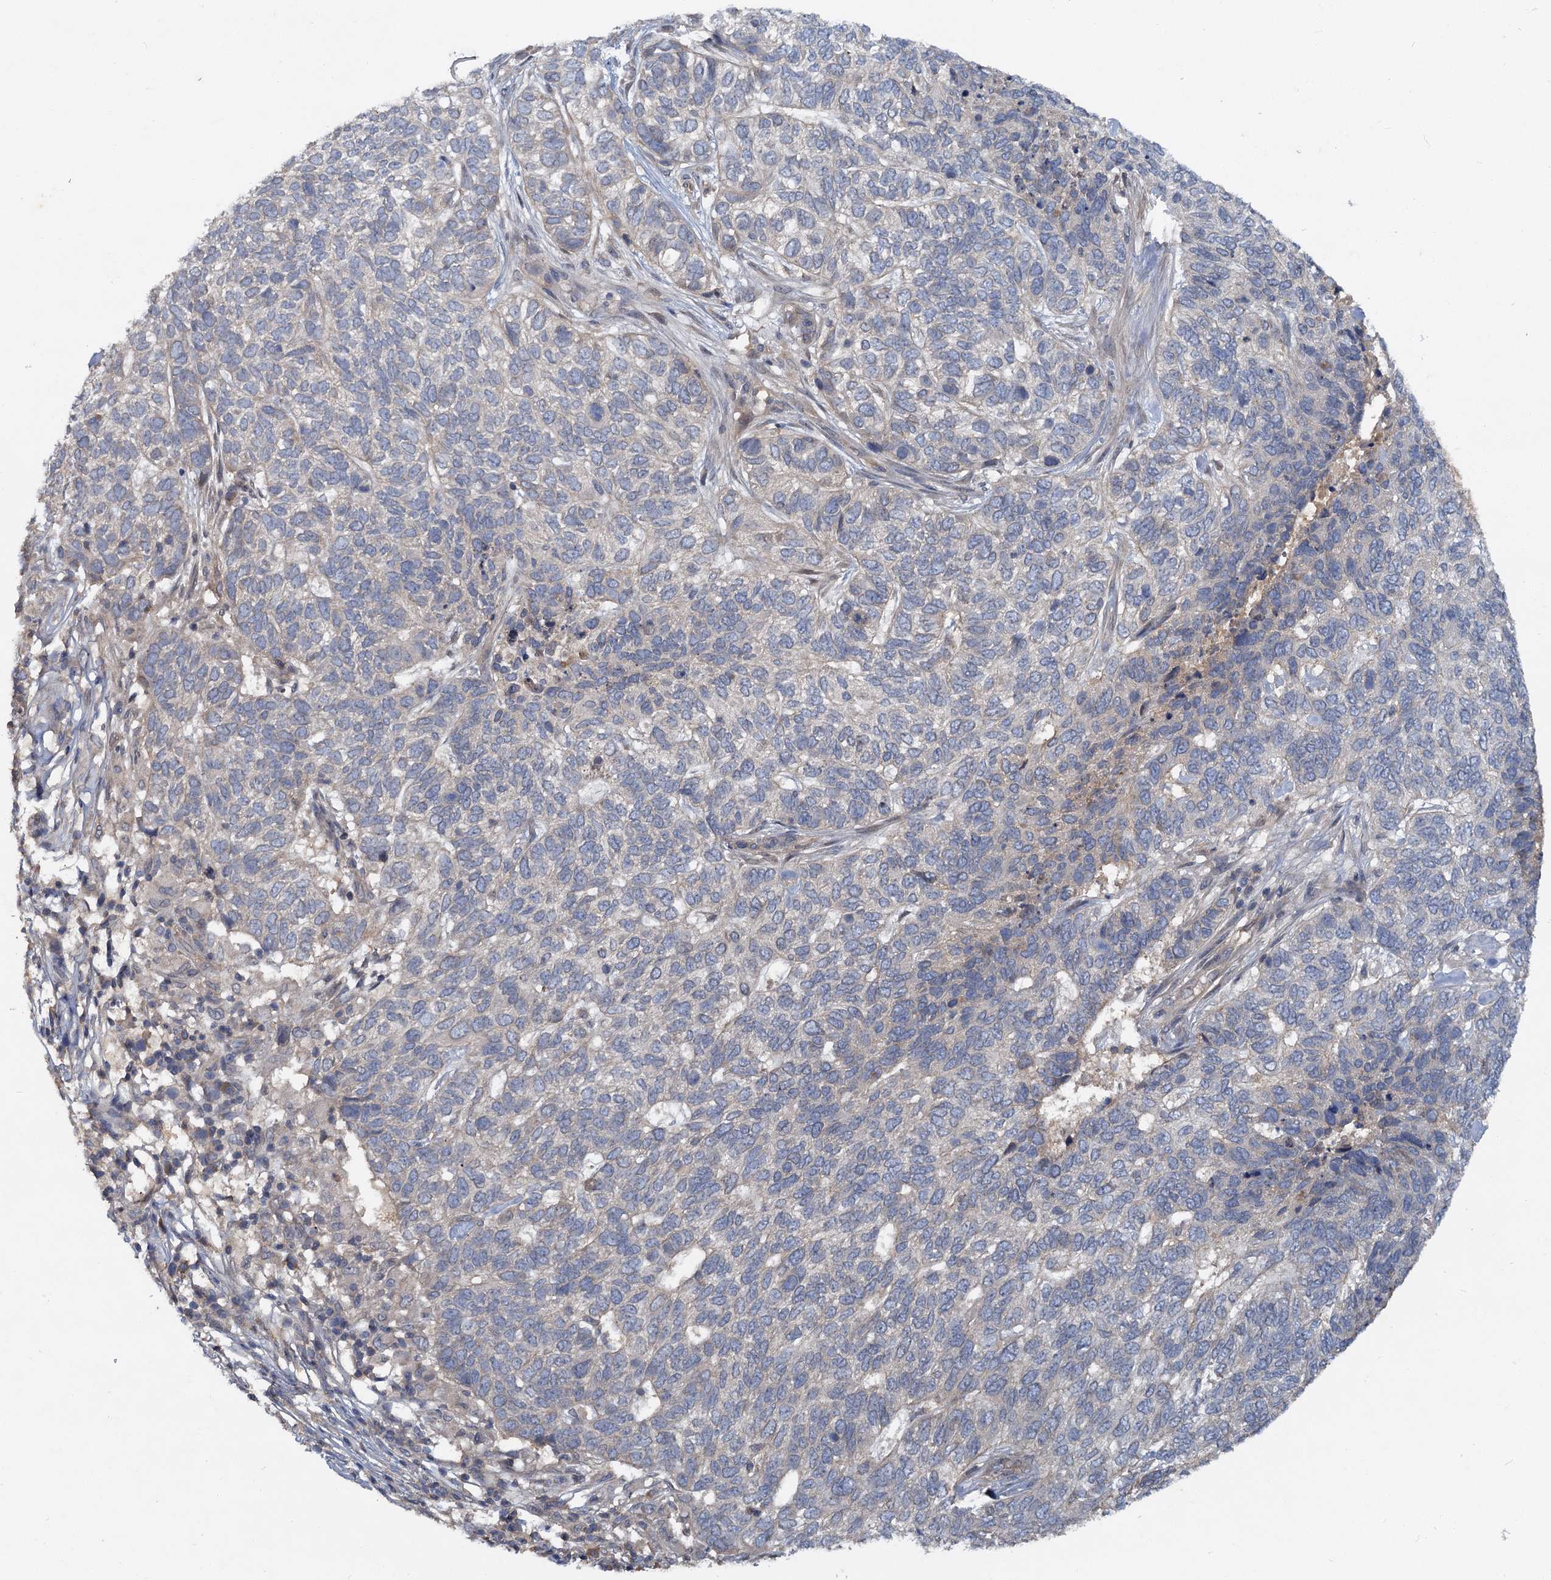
{"staining": {"intensity": "negative", "quantity": "none", "location": "none"}, "tissue": "skin cancer", "cell_type": "Tumor cells", "image_type": "cancer", "snomed": [{"axis": "morphology", "description": "Basal cell carcinoma"}, {"axis": "topography", "description": "Skin"}], "caption": "There is no significant staining in tumor cells of basal cell carcinoma (skin). (DAB immunohistochemistry (IHC) with hematoxylin counter stain).", "gene": "ZNF324", "patient": {"sex": "female", "age": 65}}